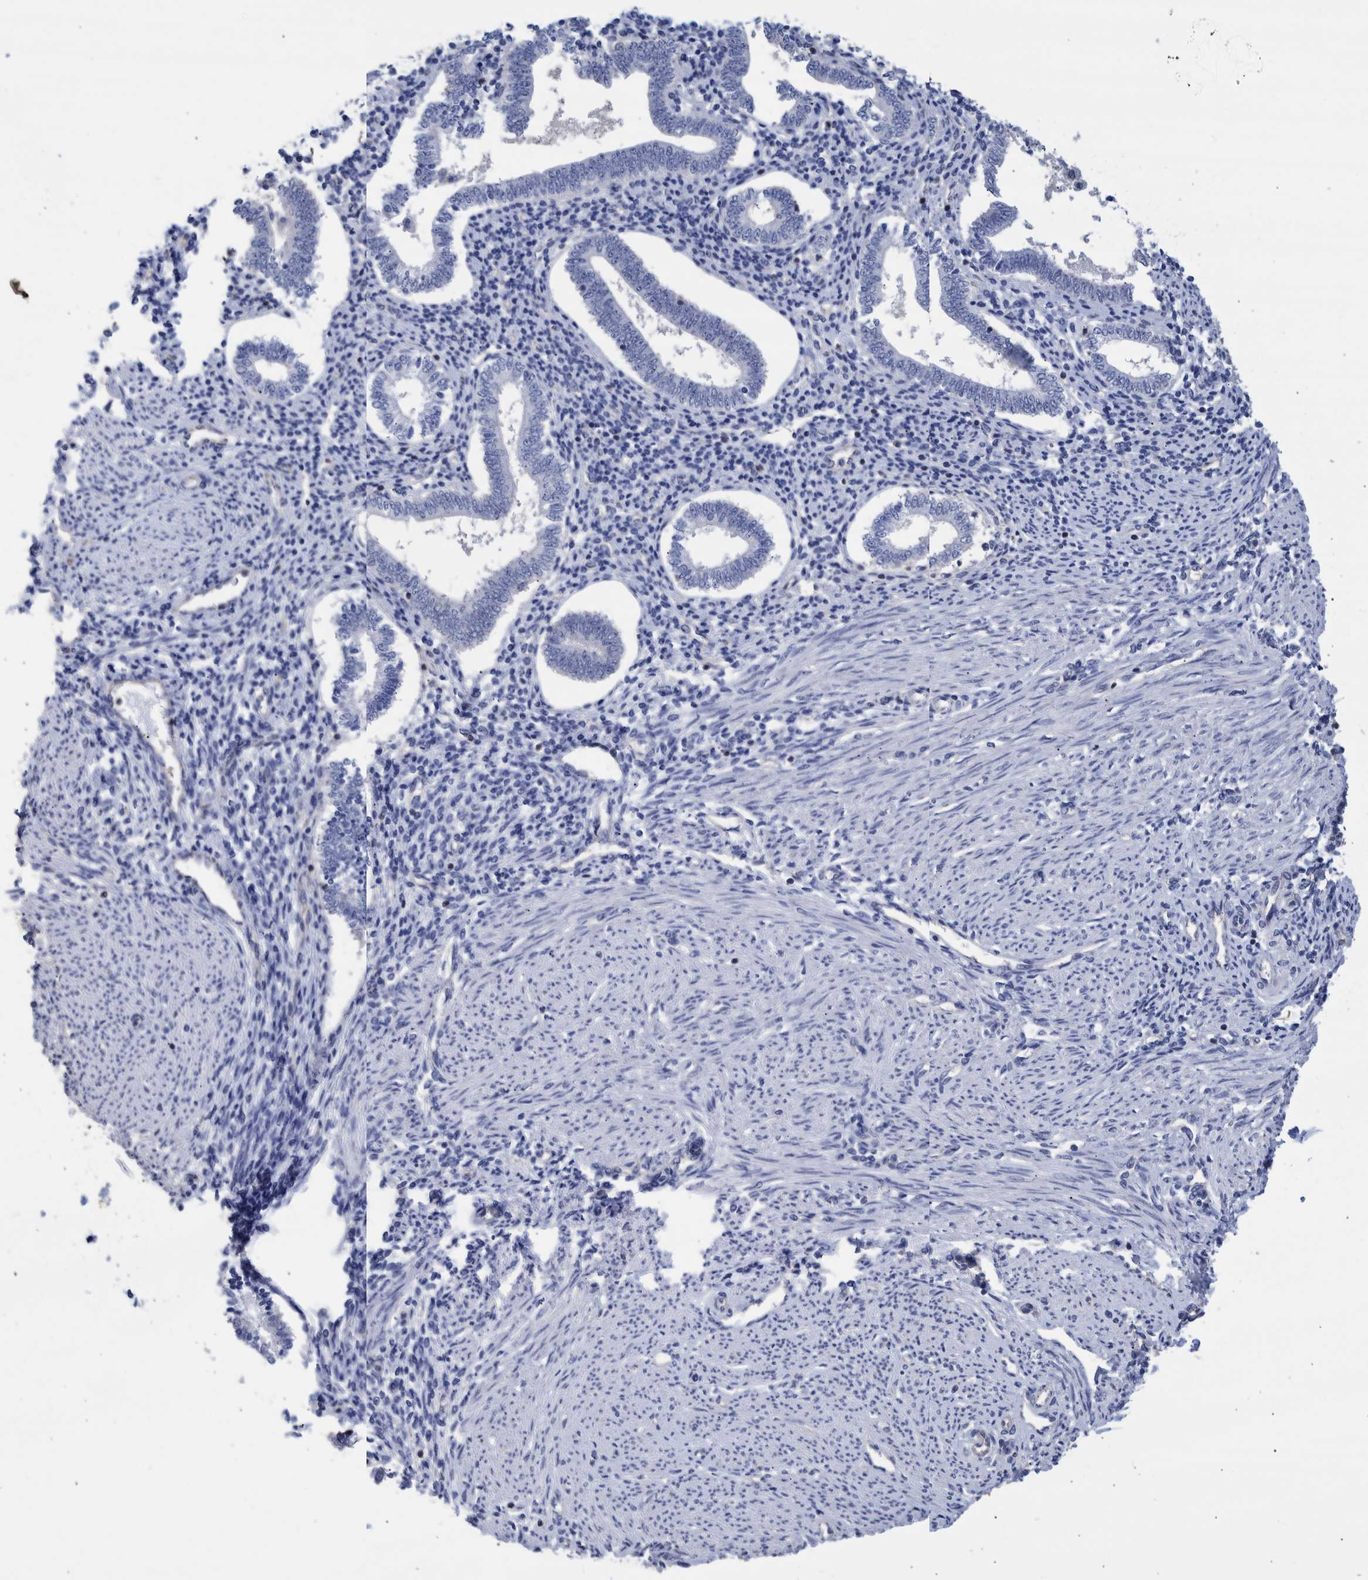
{"staining": {"intensity": "negative", "quantity": "none", "location": "none"}, "tissue": "endometrium", "cell_type": "Cells in endometrial stroma", "image_type": "normal", "snomed": [{"axis": "morphology", "description": "Normal tissue, NOS"}, {"axis": "topography", "description": "Endometrium"}], "caption": "The histopathology image exhibits no staining of cells in endometrial stroma in unremarkable endometrium.", "gene": "PPP3CC", "patient": {"sex": "female", "age": 42}}